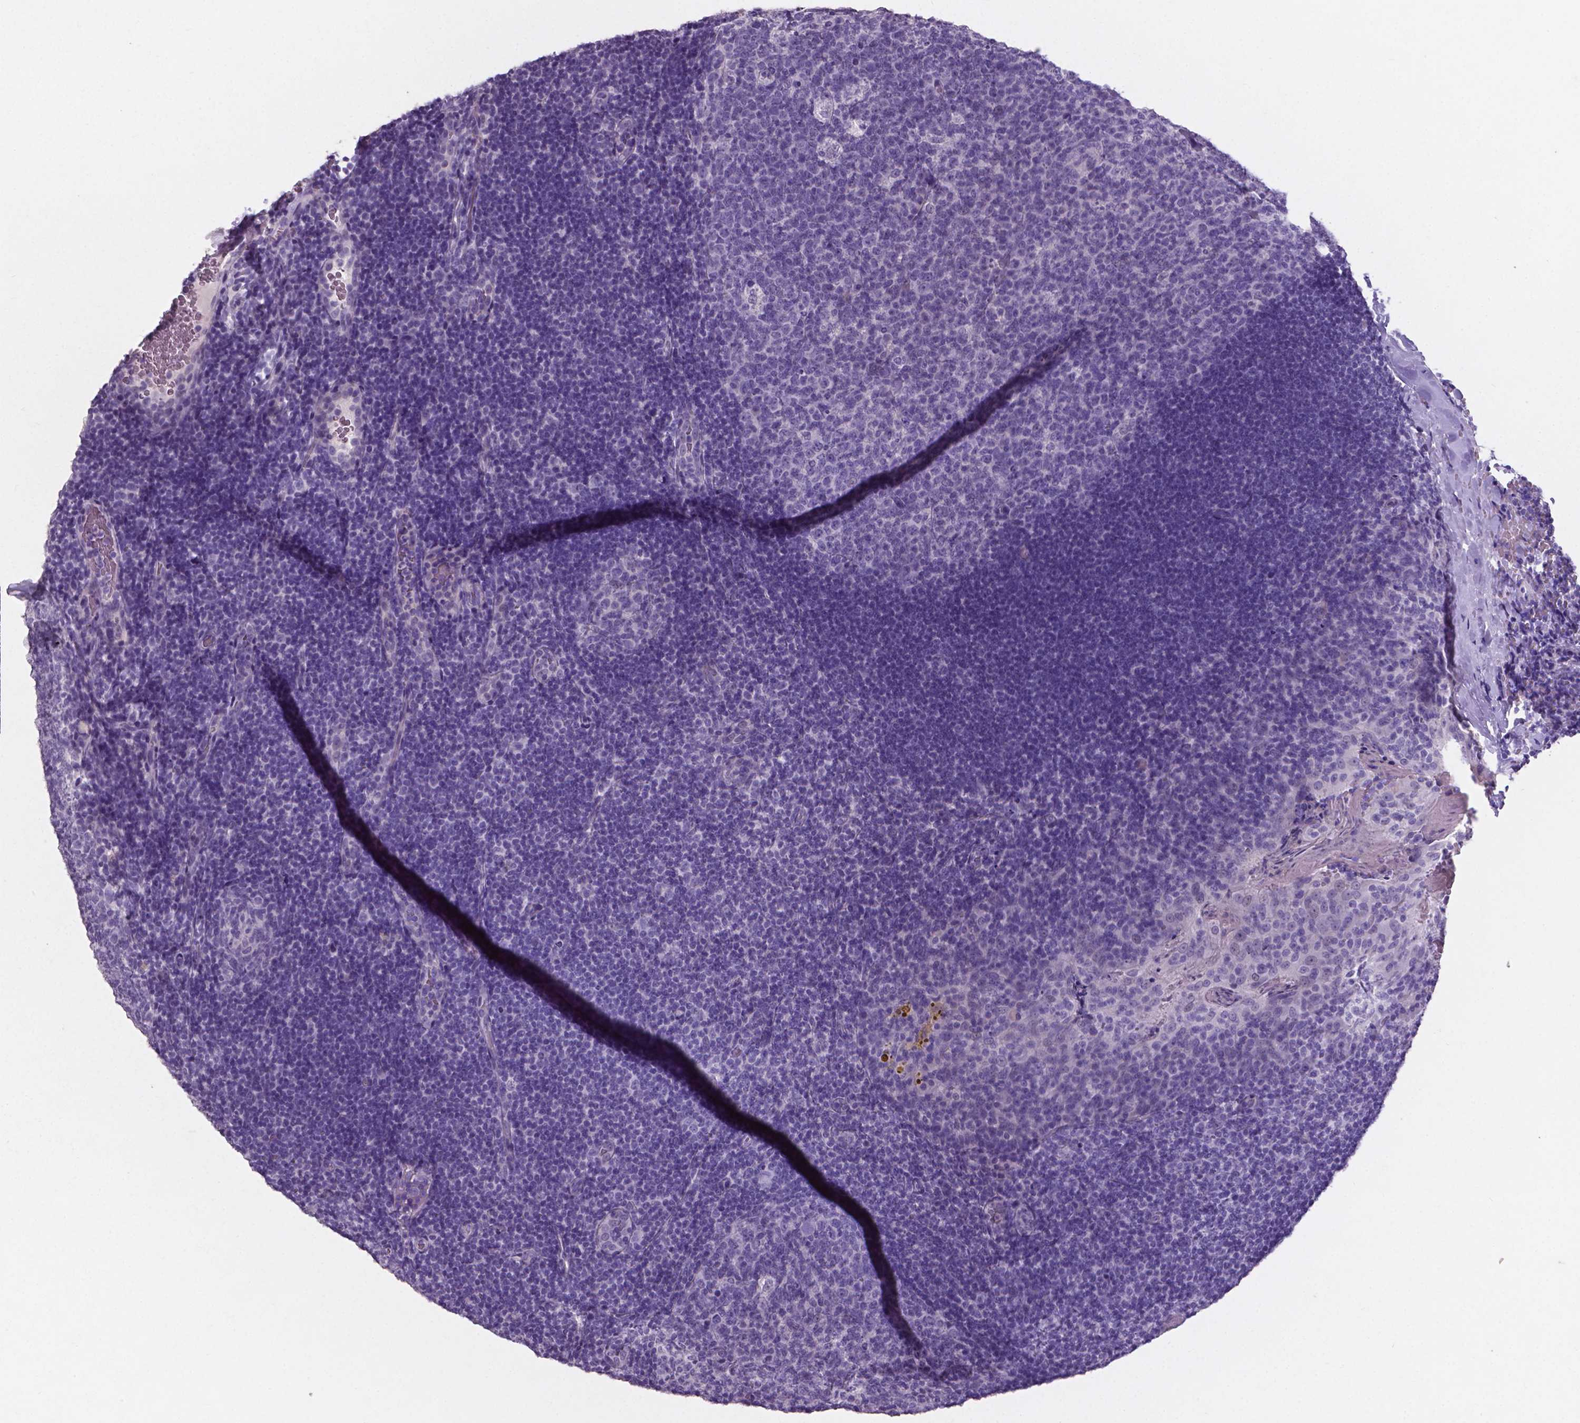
{"staining": {"intensity": "negative", "quantity": "none", "location": "none"}, "tissue": "tonsil", "cell_type": "Germinal center cells", "image_type": "normal", "snomed": [{"axis": "morphology", "description": "Normal tissue, NOS"}, {"axis": "topography", "description": "Tonsil"}], "caption": "This is a image of immunohistochemistry staining of benign tonsil, which shows no positivity in germinal center cells. (IHC, brightfield microscopy, high magnification).", "gene": "XPNPEP2", "patient": {"sex": "male", "age": 17}}